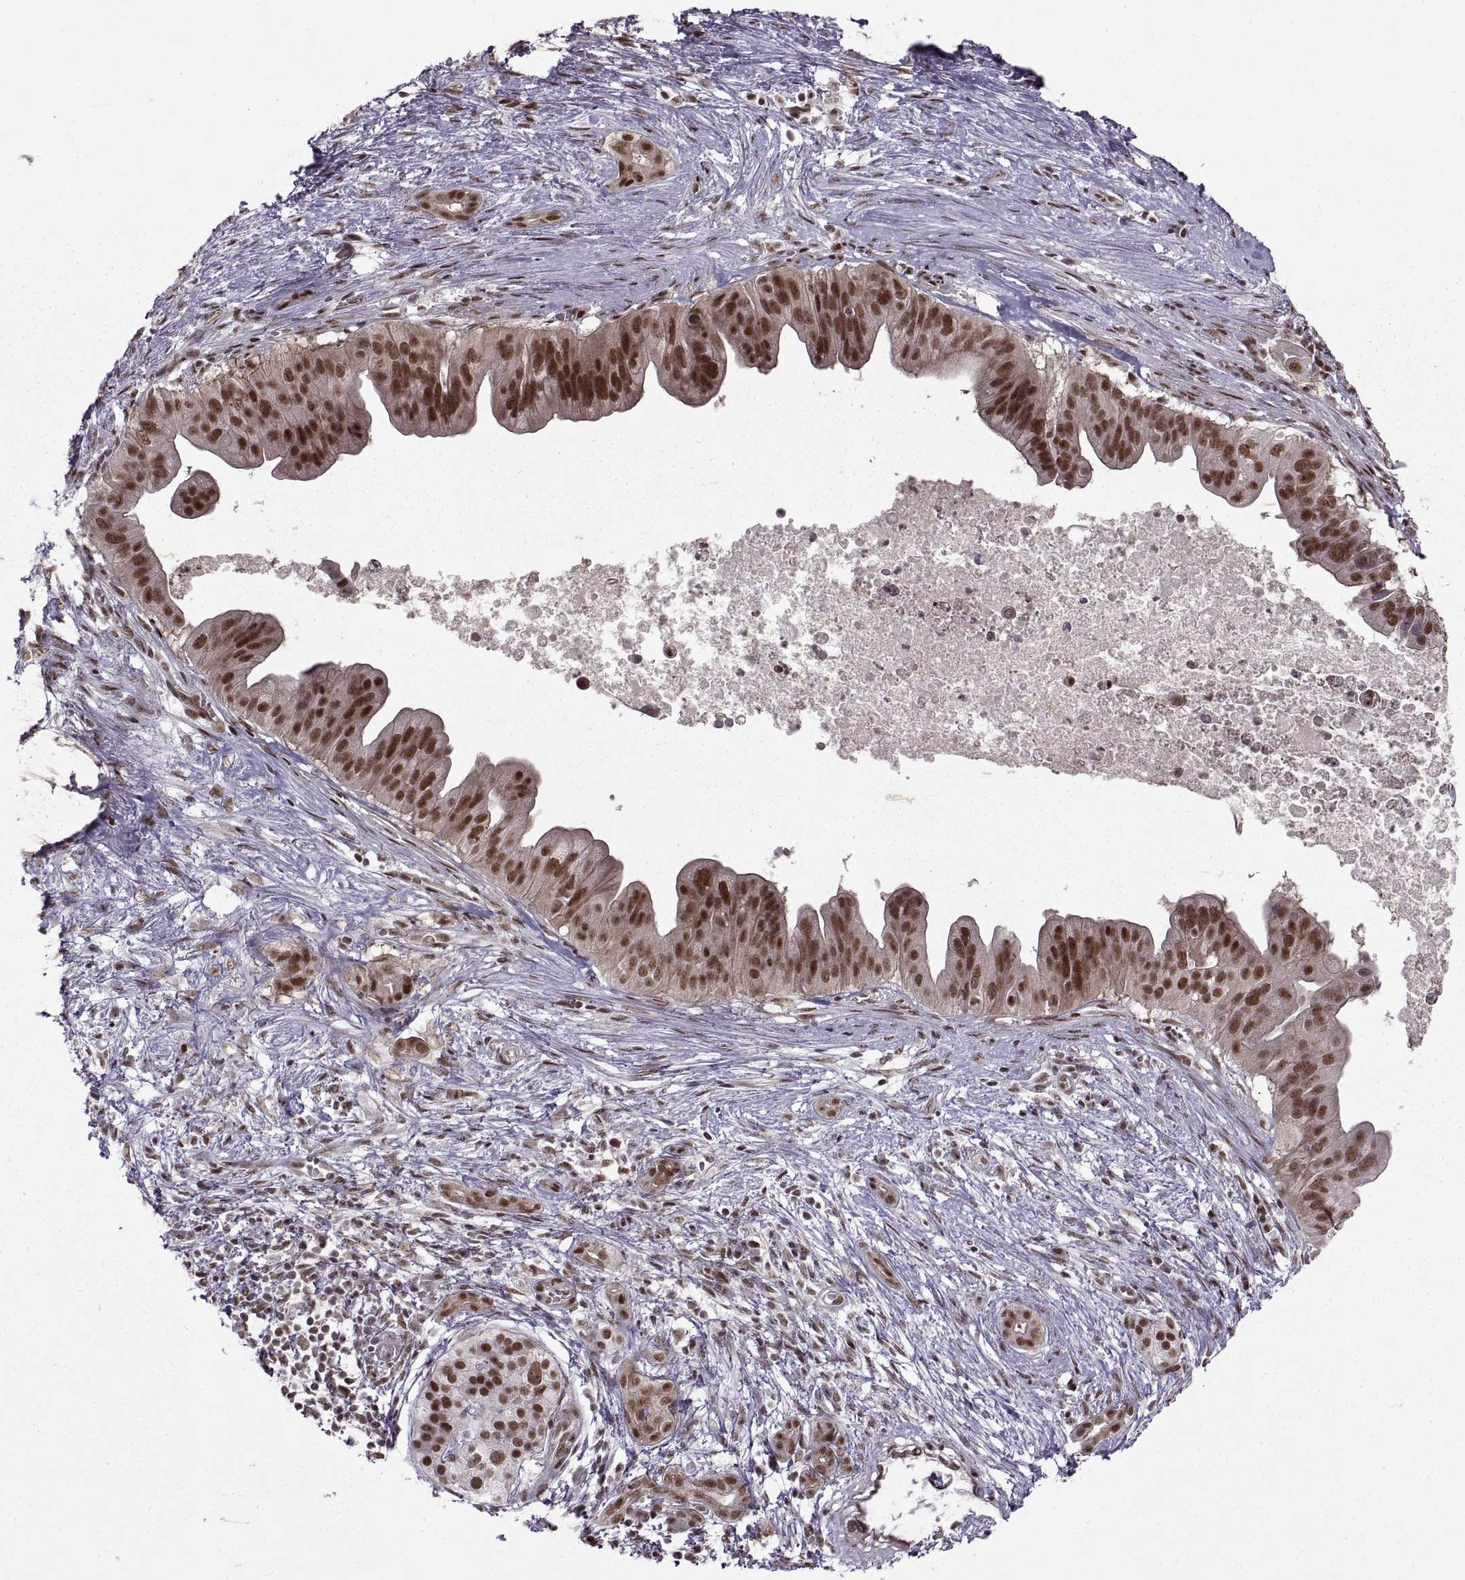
{"staining": {"intensity": "strong", "quantity": ">75%", "location": "nuclear"}, "tissue": "pancreatic cancer", "cell_type": "Tumor cells", "image_type": "cancer", "snomed": [{"axis": "morphology", "description": "Adenocarcinoma, NOS"}, {"axis": "topography", "description": "Pancreas"}], "caption": "Pancreatic cancer (adenocarcinoma) was stained to show a protein in brown. There is high levels of strong nuclear positivity in approximately >75% of tumor cells.", "gene": "MT1E", "patient": {"sex": "male", "age": 61}}